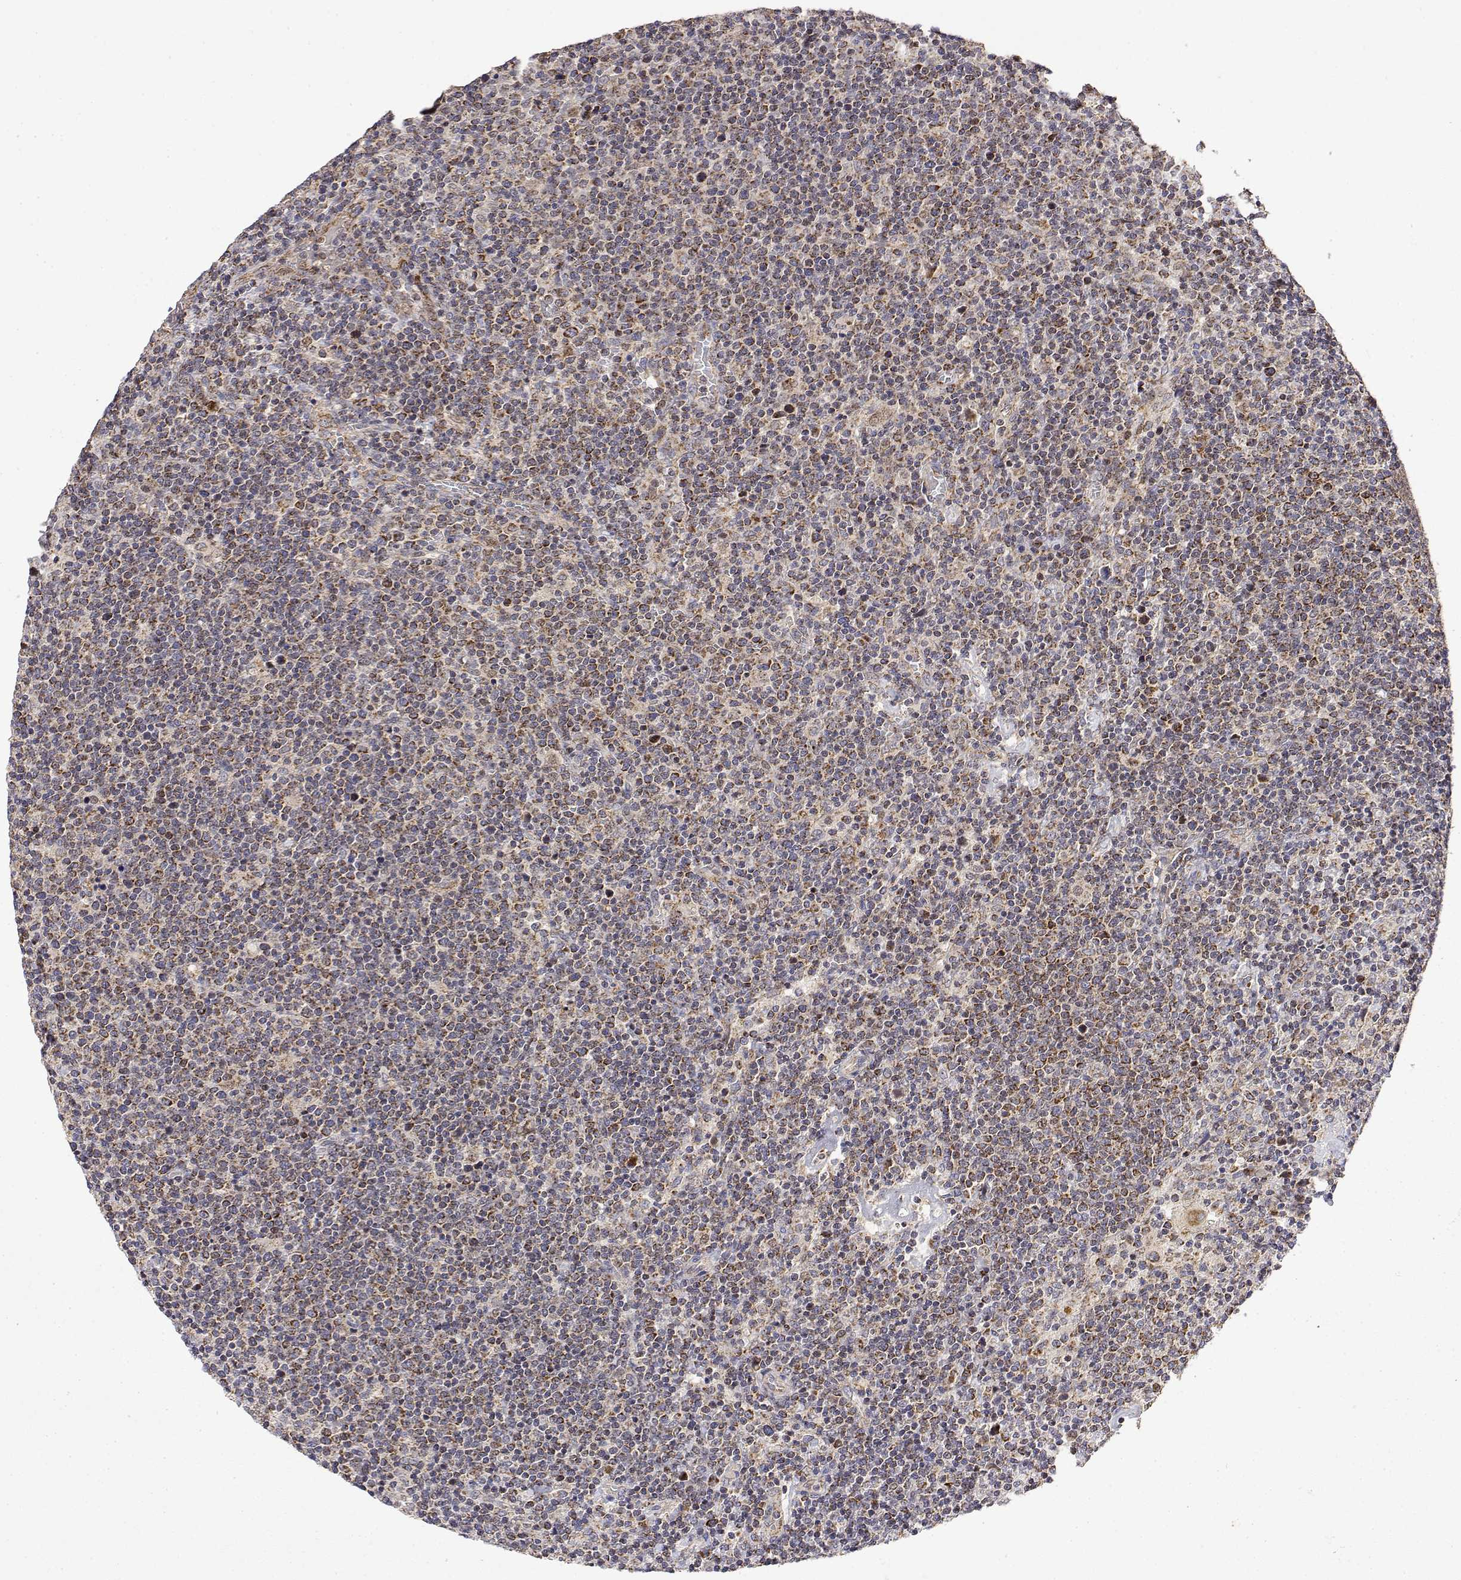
{"staining": {"intensity": "moderate", "quantity": "25%-75%", "location": "cytoplasmic/membranous"}, "tissue": "lymphoma", "cell_type": "Tumor cells", "image_type": "cancer", "snomed": [{"axis": "morphology", "description": "Malignant lymphoma, non-Hodgkin's type, High grade"}, {"axis": "topography", "description": "Lymph node"}], "caption": "Protein expression analysis of human lymphoma reveals moderate cytoplasmic/membranous expression in about 25%-75% of tumor cells.", "gene": "GADD45GIP1", "patient": {"sex": "male", "age": 61}}